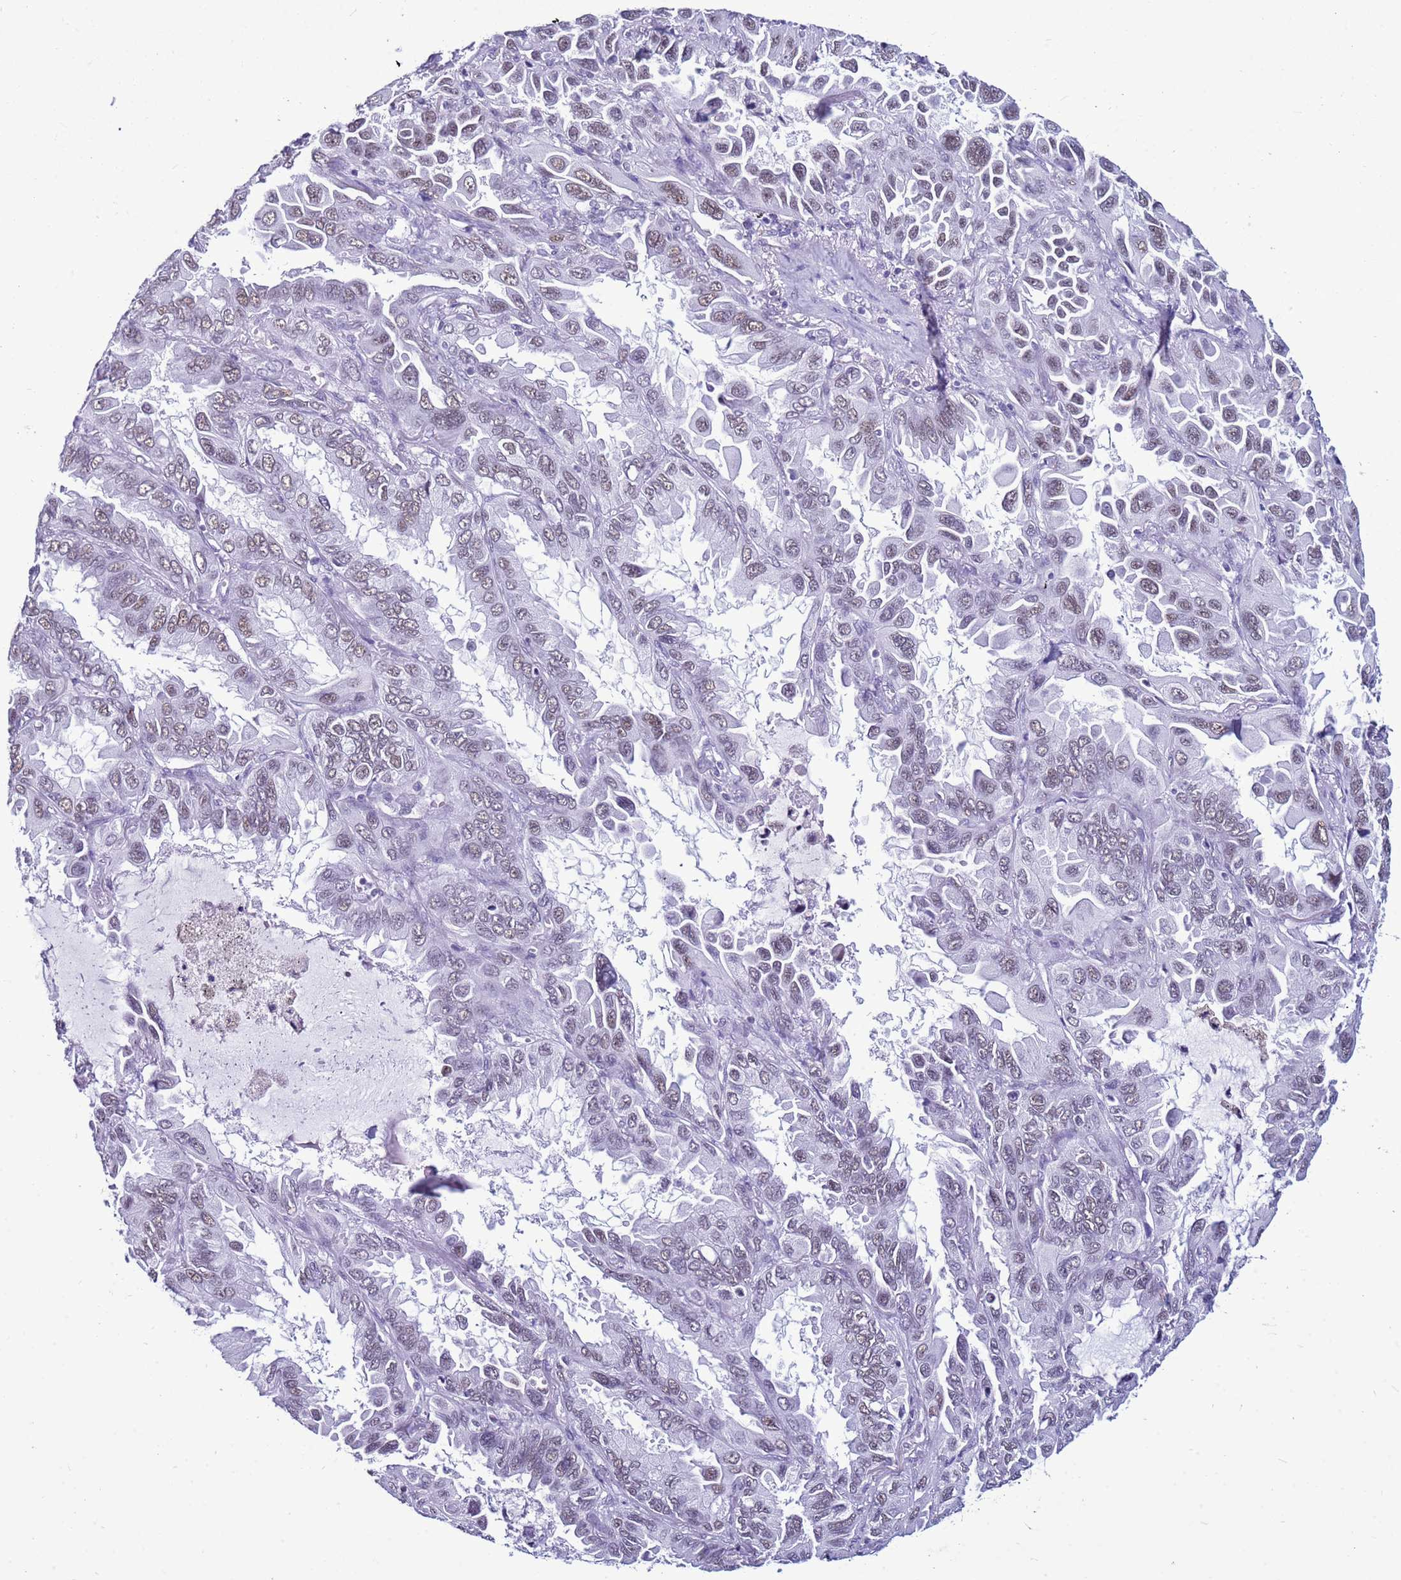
{"staining": {"intensity": "moderate", "quantity": ">75%", "location": "nuclear"}, "tissue": "lung cancer", "cell_type": "Tumor cells", "image_type": "cancer", "snomed": [{"axis": "morphology", "description": "Adenocarcinoma, NOS"}, {"axis": "topography", "description": "Lung"}], "caption": "Human lung cancer stained for a protein (brown) shows moderate nuclear positive expression in approximately >75% of tumor cells.", "gene": "DHX15", "patient": {"sex": "male", "age": 64}}